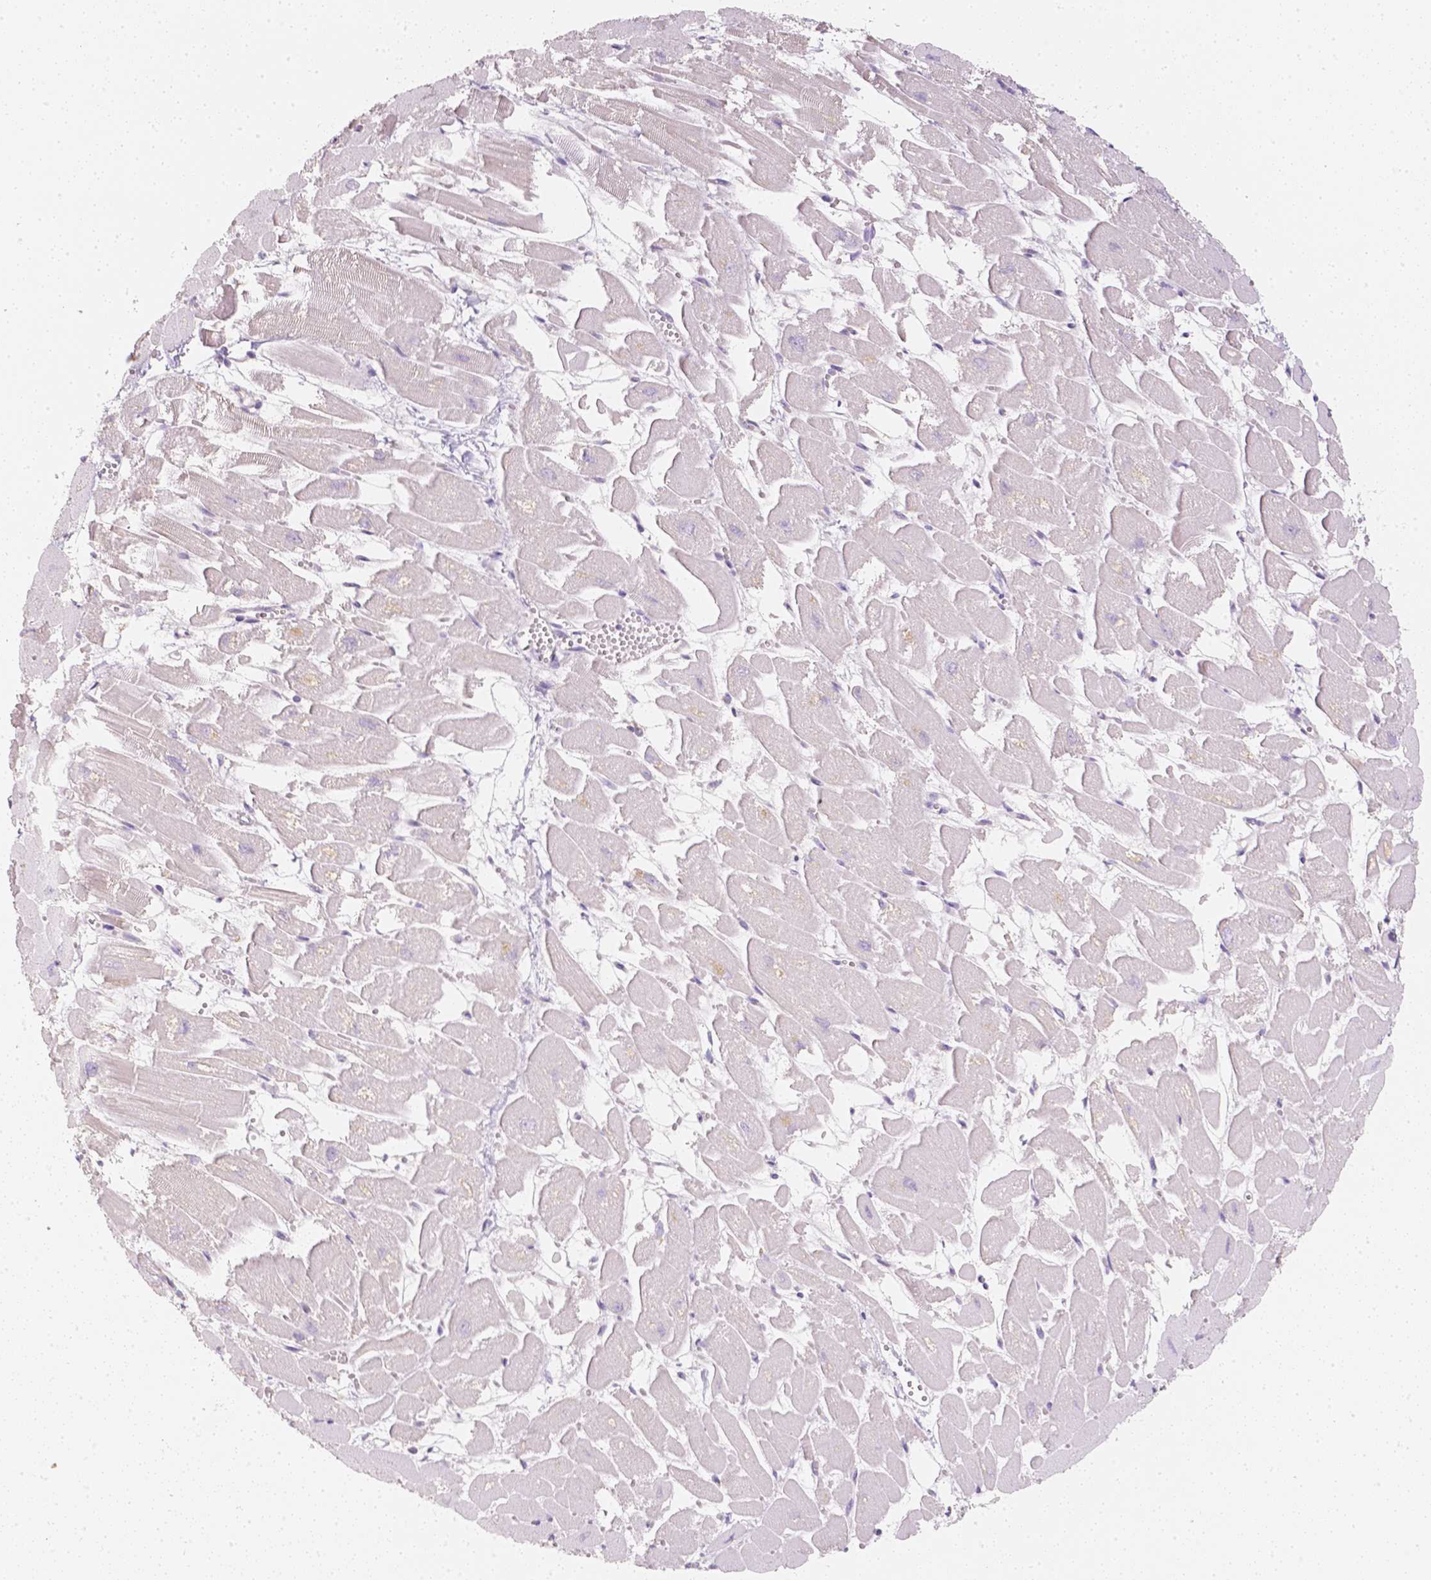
{"staining": {"intensity": "negative", "quantity": "none", "location": "none"}, "tissue": "heart muscle", "cell_type": "Cardiomyocytes", "image_type": "normal", "snomed": [{"axis": "morphology", "description": "Normal tissue, NOS"}, {"axis": "topography", "description": "Heart"}], "caption": "The image displays no significant positivity in cardiomyocytes of heart muscle. (DAB (3,3'-diaminobenzidine) immunohistochemistry (IHC) with hematoxylin counter stain).", "gene": "NVL", "patient": {"sex": "female", "age": 52}}